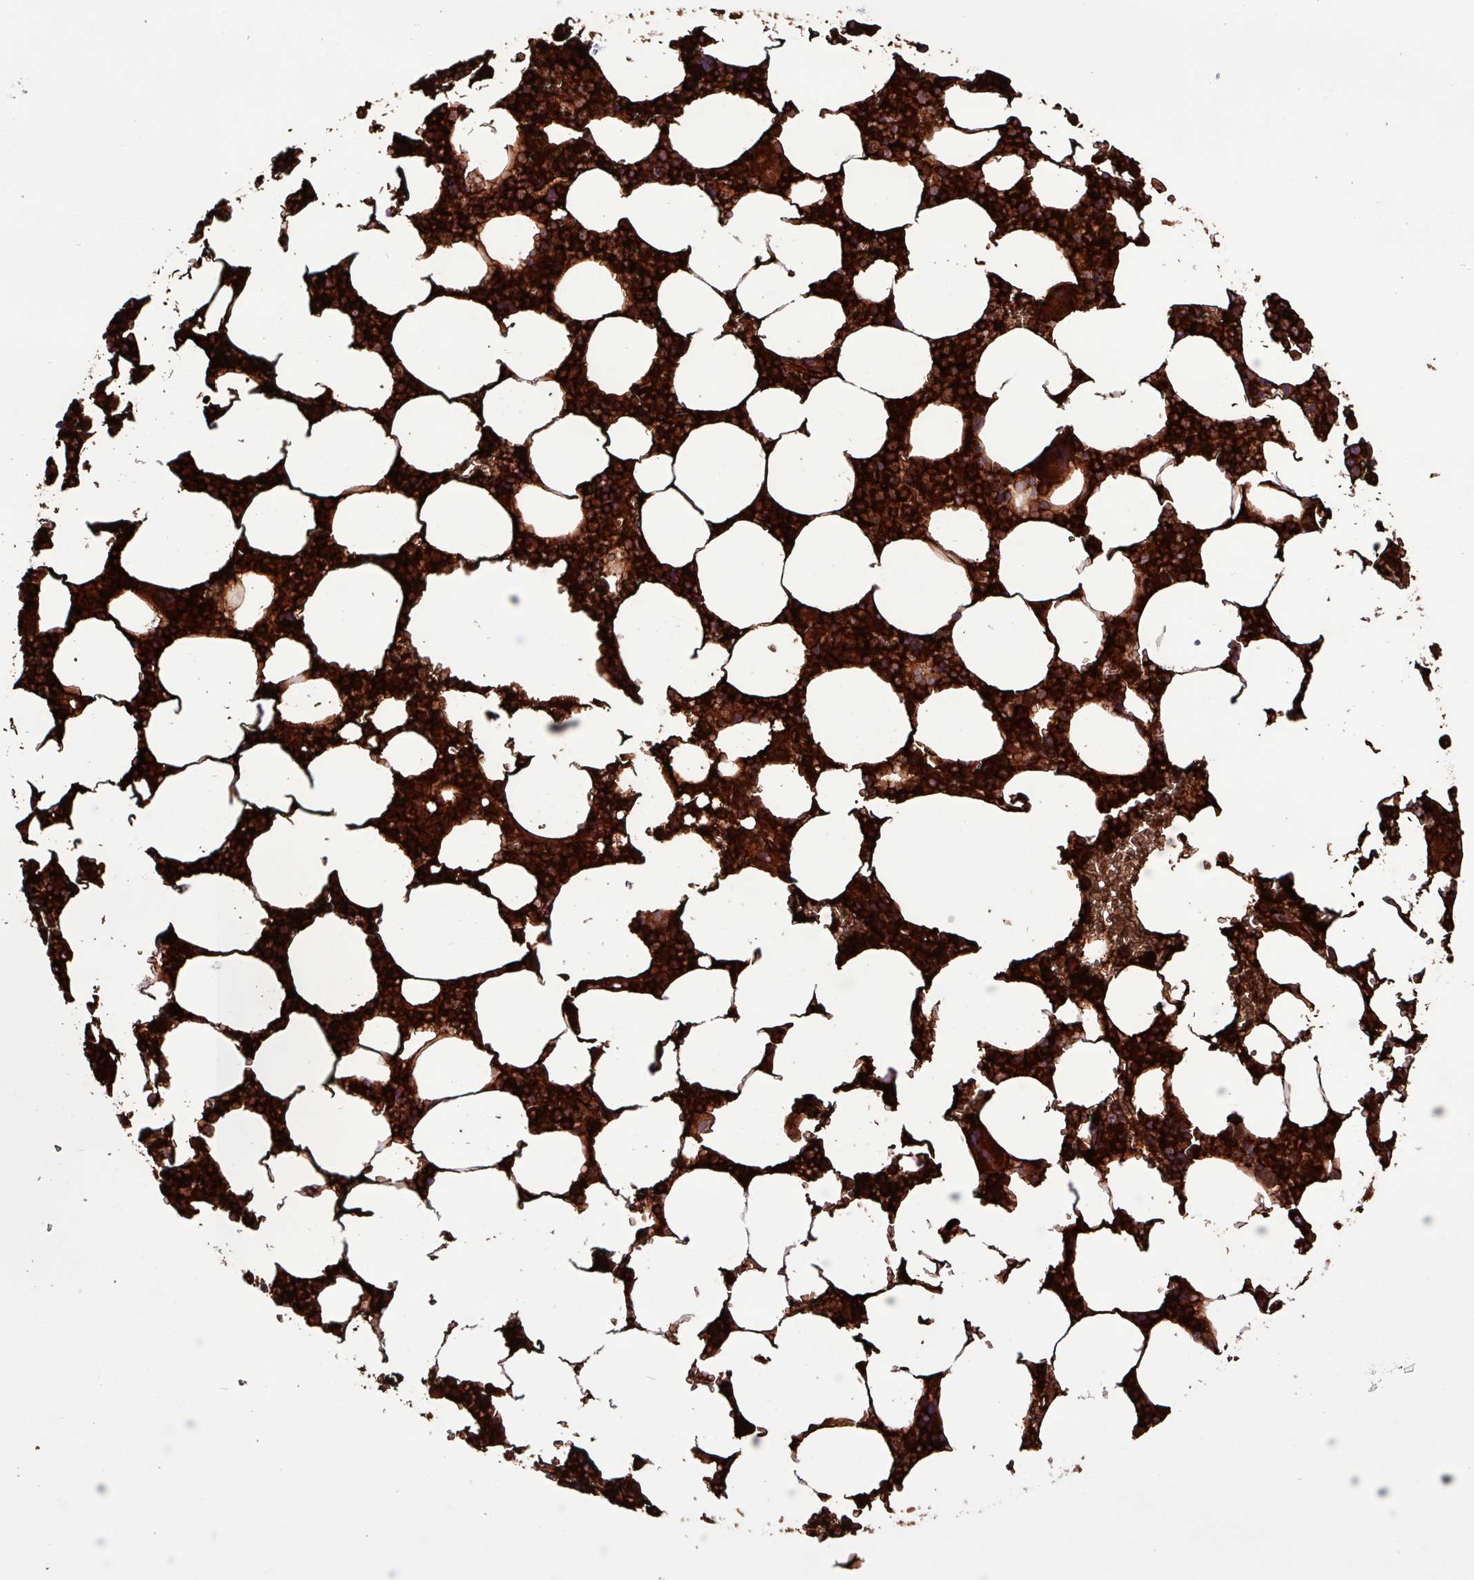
{"staining": {"intensity": "strong", "quantity": ">75%", "location": "cytoplasmic/membranous"}, "tissue": "bone marrow", "cell_type": "Hematopoietic cells", "image_type": "normal", "snomed": [{"axis": "morphology", "description": "Normal tissue, NOS"}, {"axis": "topography", "description": "Bone marrow"}], "caption": "This is a photomicrograph of immunohistochemistry staining of benign bone marrow, which shows strong positivity in the cytoplasmic/membranous of hematopoietic cells.", "gene": "HPR", "patient": {"sex": "male", "age": 64}}